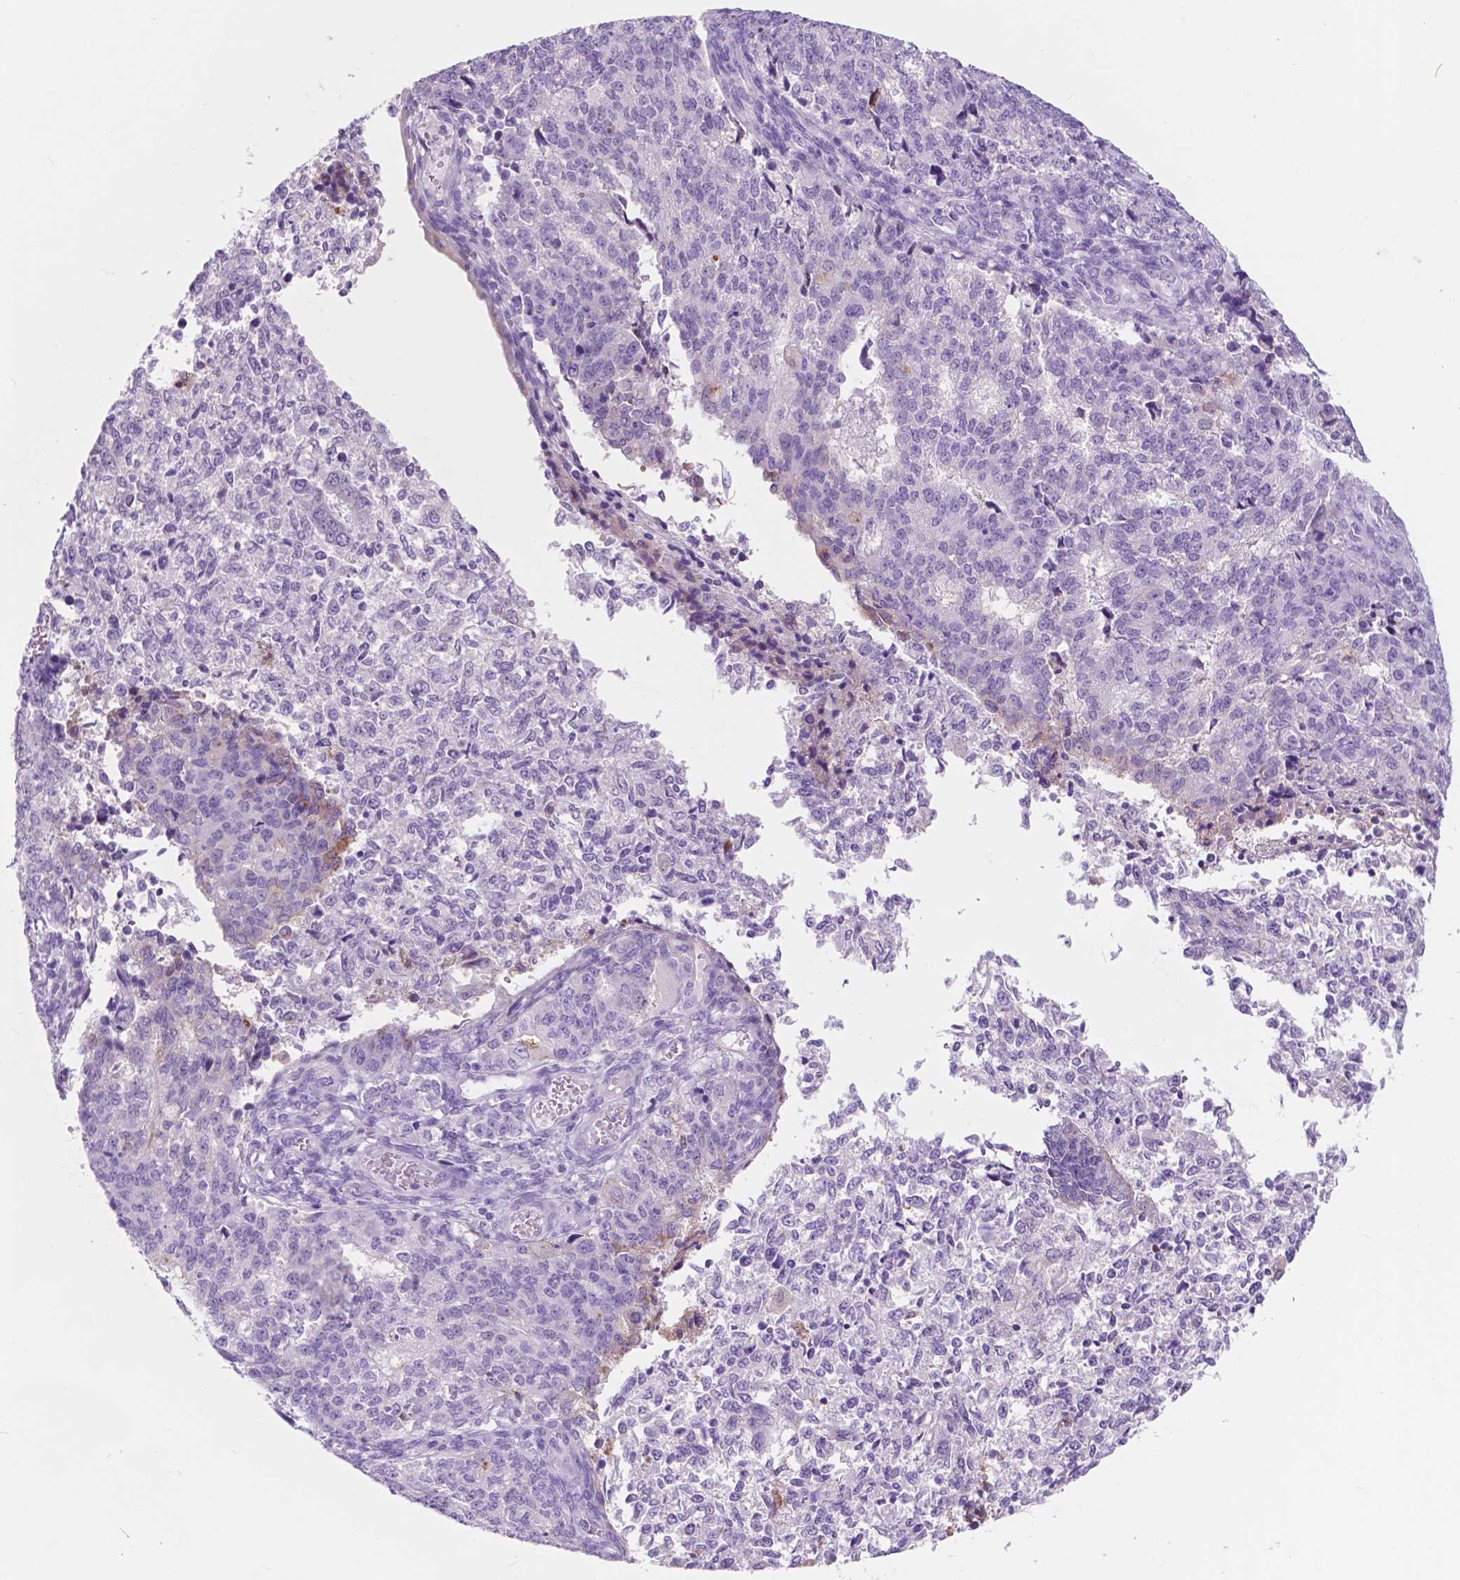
{"staining": {"intensity": "negative", "quantity": "none", "location": "none"}, "tissue": "endometrial cancer", "cell_type": "Tumor cells", "image_type": "cancer", "snomed": [{"axis": "morphology", "description": "Adenocarcinoma, NOS"}, {"axis": "topography", "description": "Endometrium"}], "caption": "DAB (3,3'-diaminobenzidine) immunohistochemical staining of human endometrial adenocarcinoma exhibits no significant expression in tumor cells. (Stains: DAB immunohistochemistry (IHC) with hematoxylin counter stain, Microscopy: brightfield microscopy at high magnification).", "gene": "CUZD1", "patient": {"sex": "female", "age": 50}}